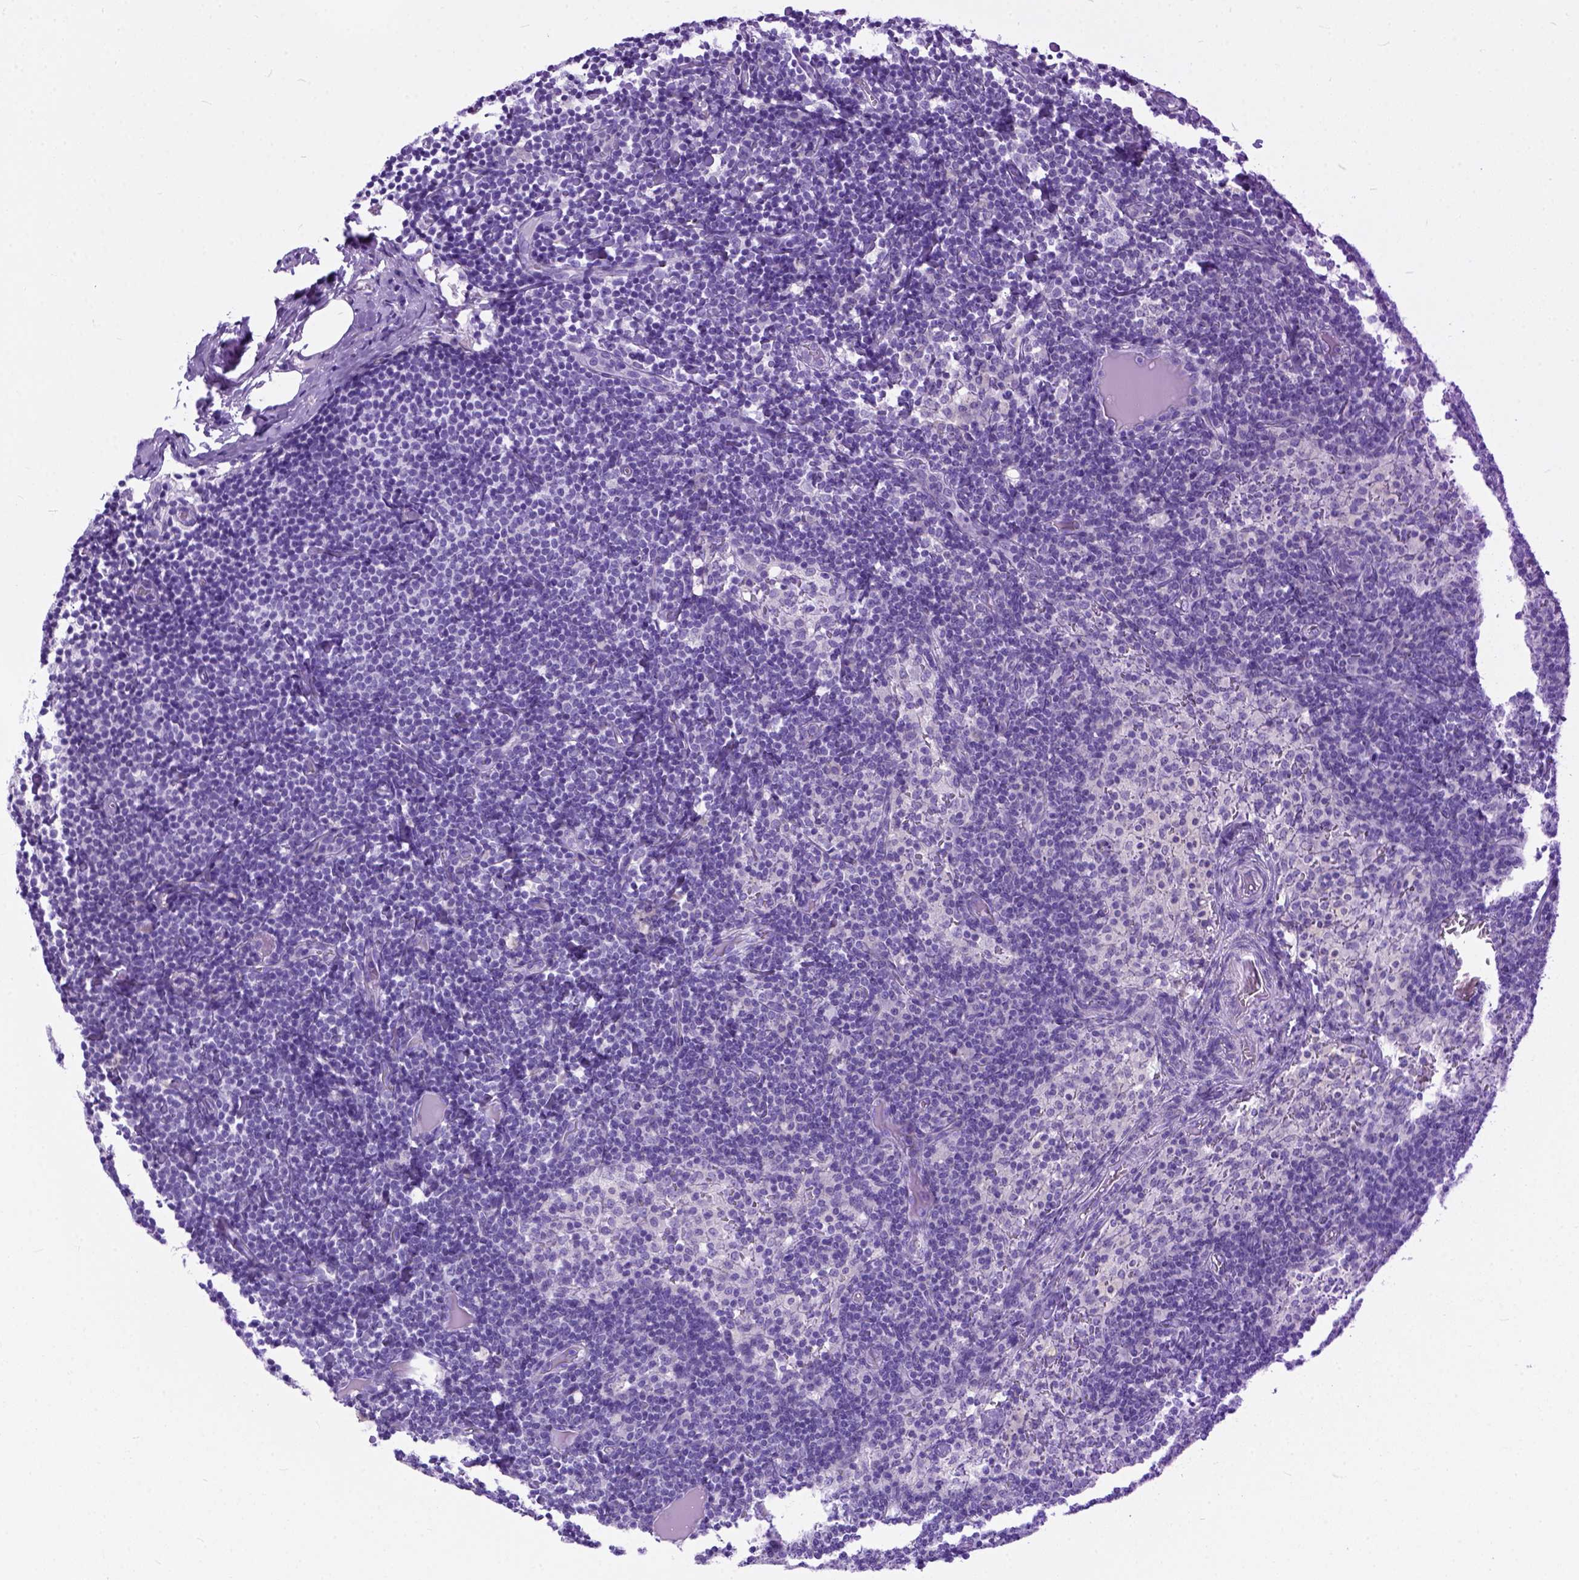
{"staining": {"intensity": "negative", "quantity": "none", "location": "none"}, "tissue": "lymph node", "cell_type": "Germinal center cells", "image_type": "normal", "snomed": [{"axis": "morphology", "description": "Normal tissue, NOS"}, {"axis": "topography", "description": "Lymph node"}], "caption": "Histopathology image shows no protein positivity in germinal center cells of benign lymph node. The staining was performed using DAB (3,3'-diaminobenzidine) to visualize the protein expression in brown, while the nuclei were stained in blue with hematoxylin (Magnification: 20x).", "gene": "ODAD3", "patient": {"sex": "female", "age": 41}}